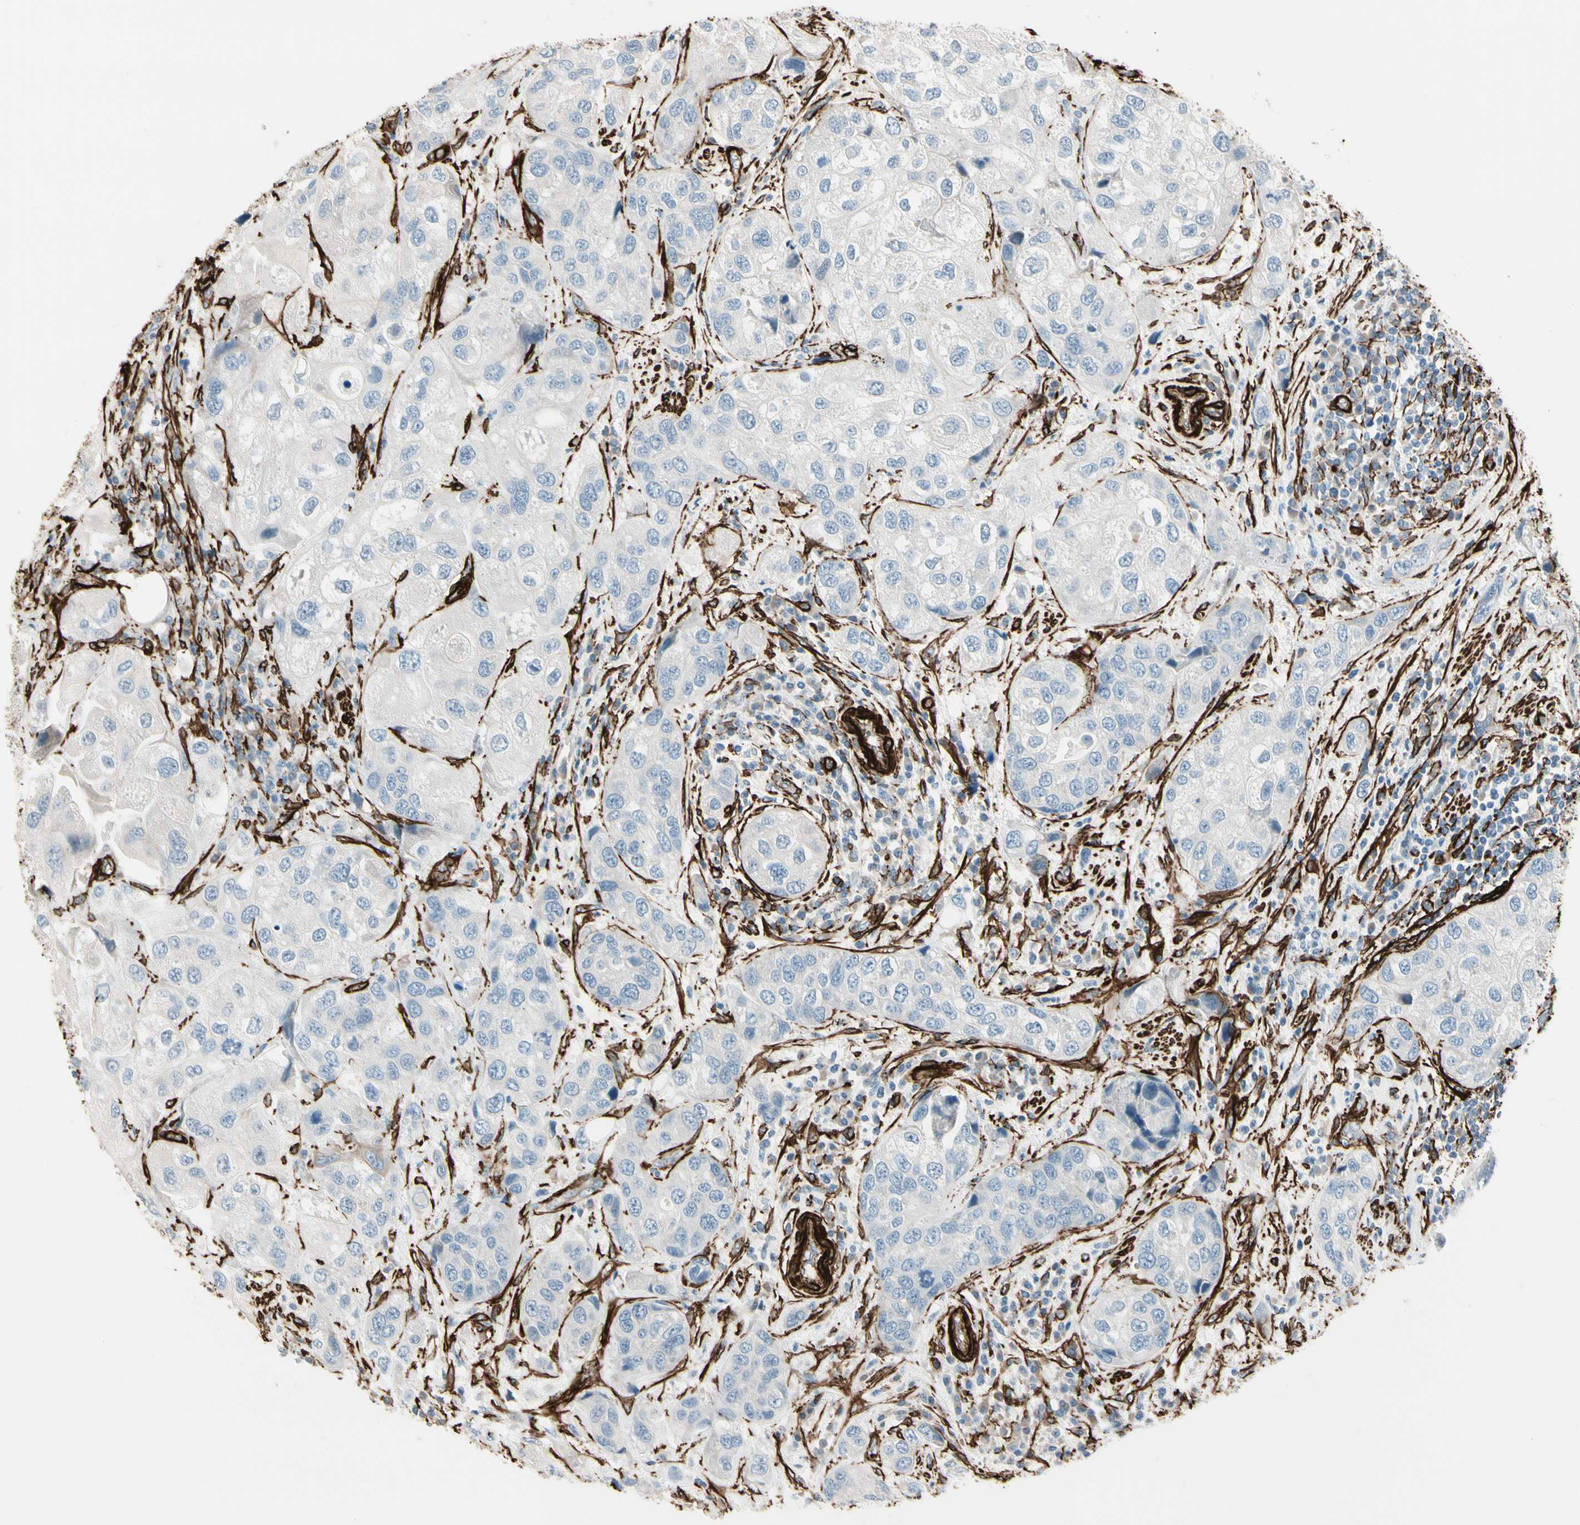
{"staining": {"intensity": "negative", "quantity": "none", "location": "none"}, "tissue": "urothelial cancer", "cell_type": "Tumor cells", "image_type": "cancer", "snomed": [{"axis": "morphology", "description": "Urothelial carcinoma, High grade"}, {"axis": "topography", "description": "Urinary bladder"}], "caption": "Immunohistochemistry image of high-grade urothelial carcinoma stained for a protein (brown), which displays no staining in tumor cells. The staining was performed using DAB (3,3'-diaminobenzidine) to visualize the protein expression in brown, while the nuclei were stained in blue with hematoxylin (Magnification: 20x).", "gene": "CALD1", "patient": {"sex": "female", "age": 64}}